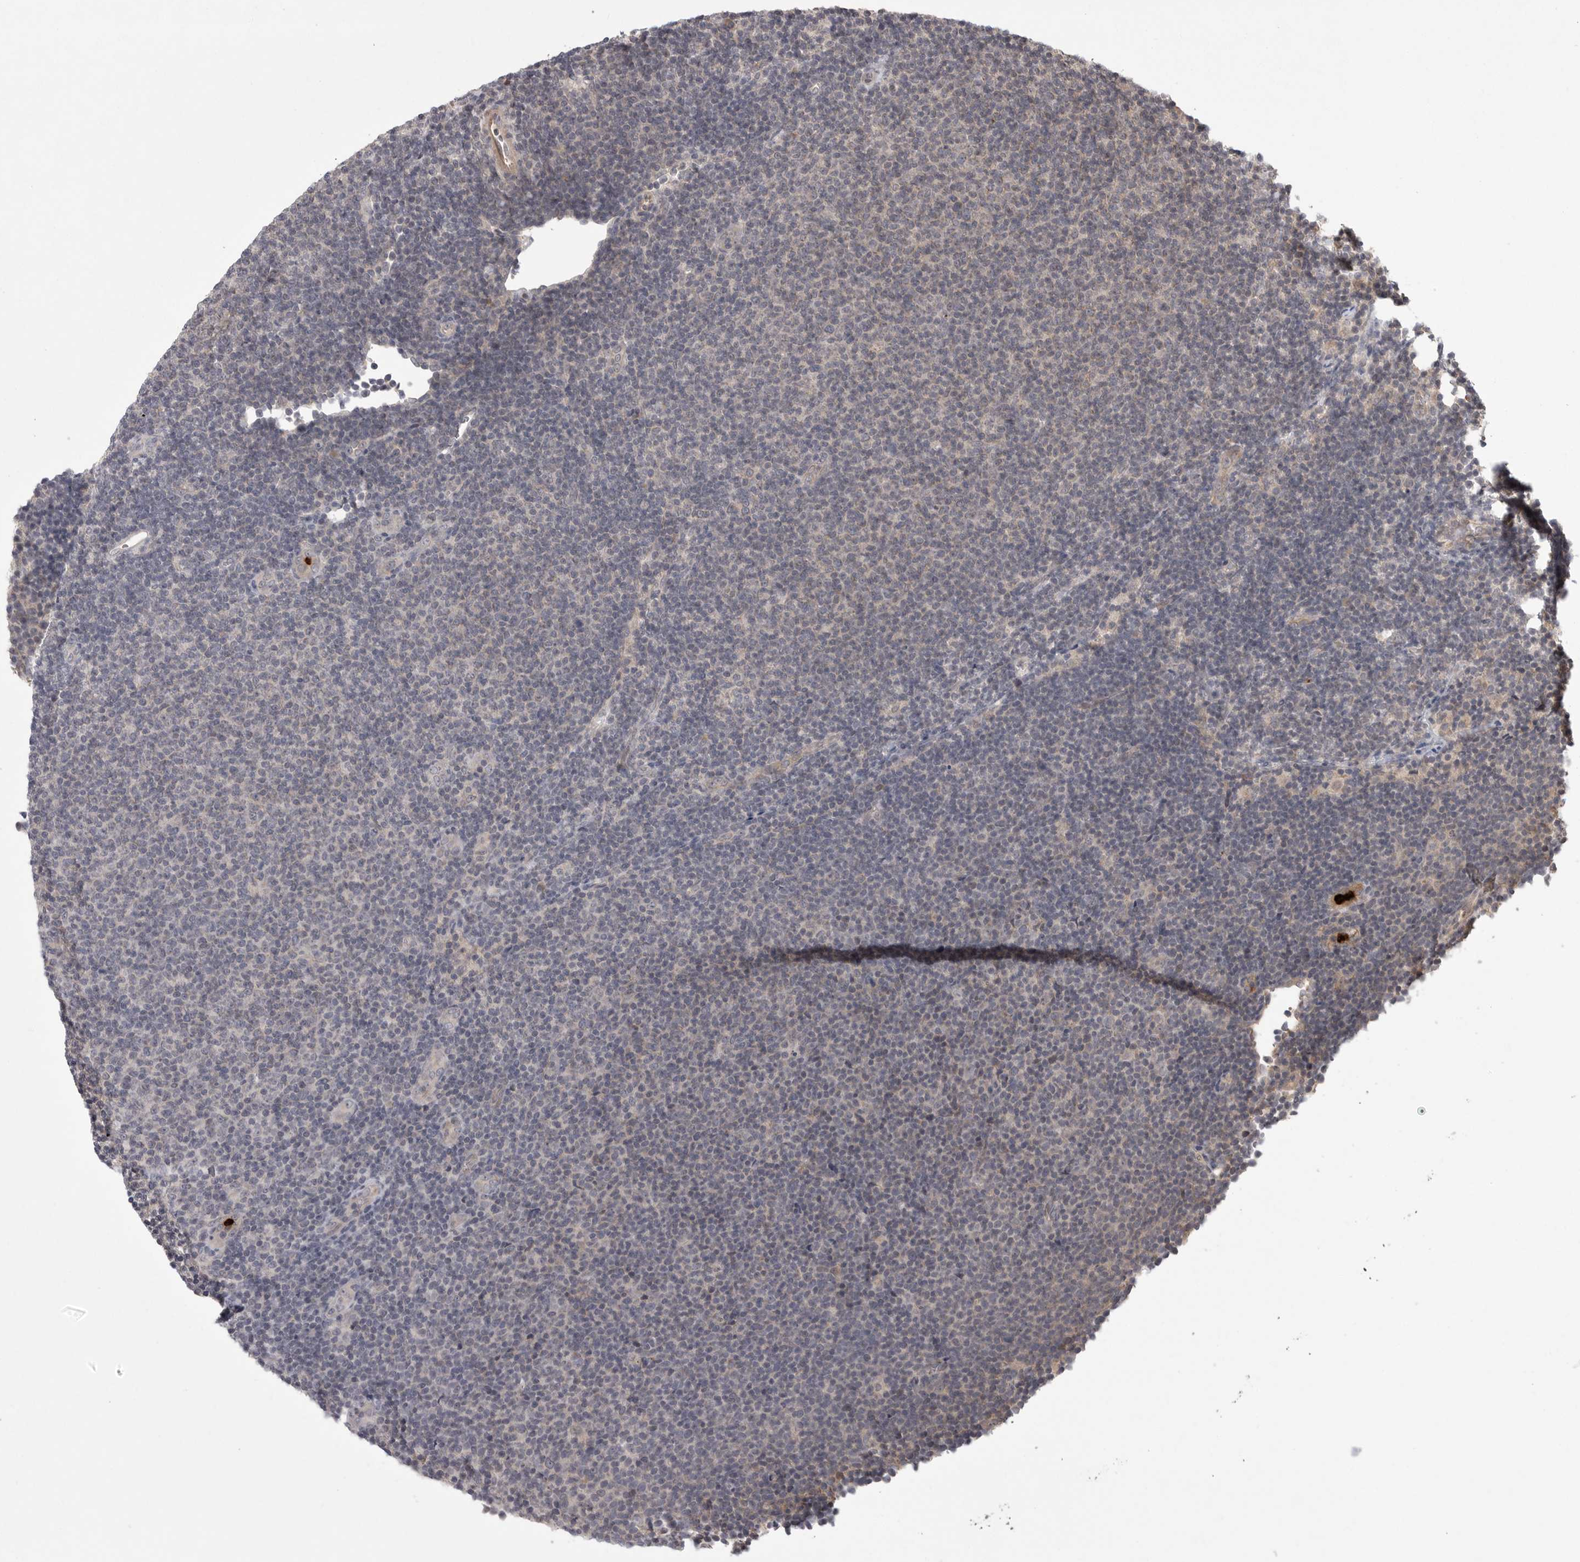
{"staining": {"intensity": "negative", "quantity": "none", "location": "none"}, "tissue": "lymphoma", "cell_type": "Tumor cells", "image_type": "cancer", "snomed": [{"axis": "morphology", "description": "Malignant lymphoma, non-Hodgkin's type, Low grade"}, {"axis": "topography", "description": "Lymph node"}], "caption": "The micrograph shows no staining of tumor cells in low-grade malignant lymphoma, non-Hodgkin's type.", "gene": "UBE3D", "patient": {"sex": "male", "age": 66}}